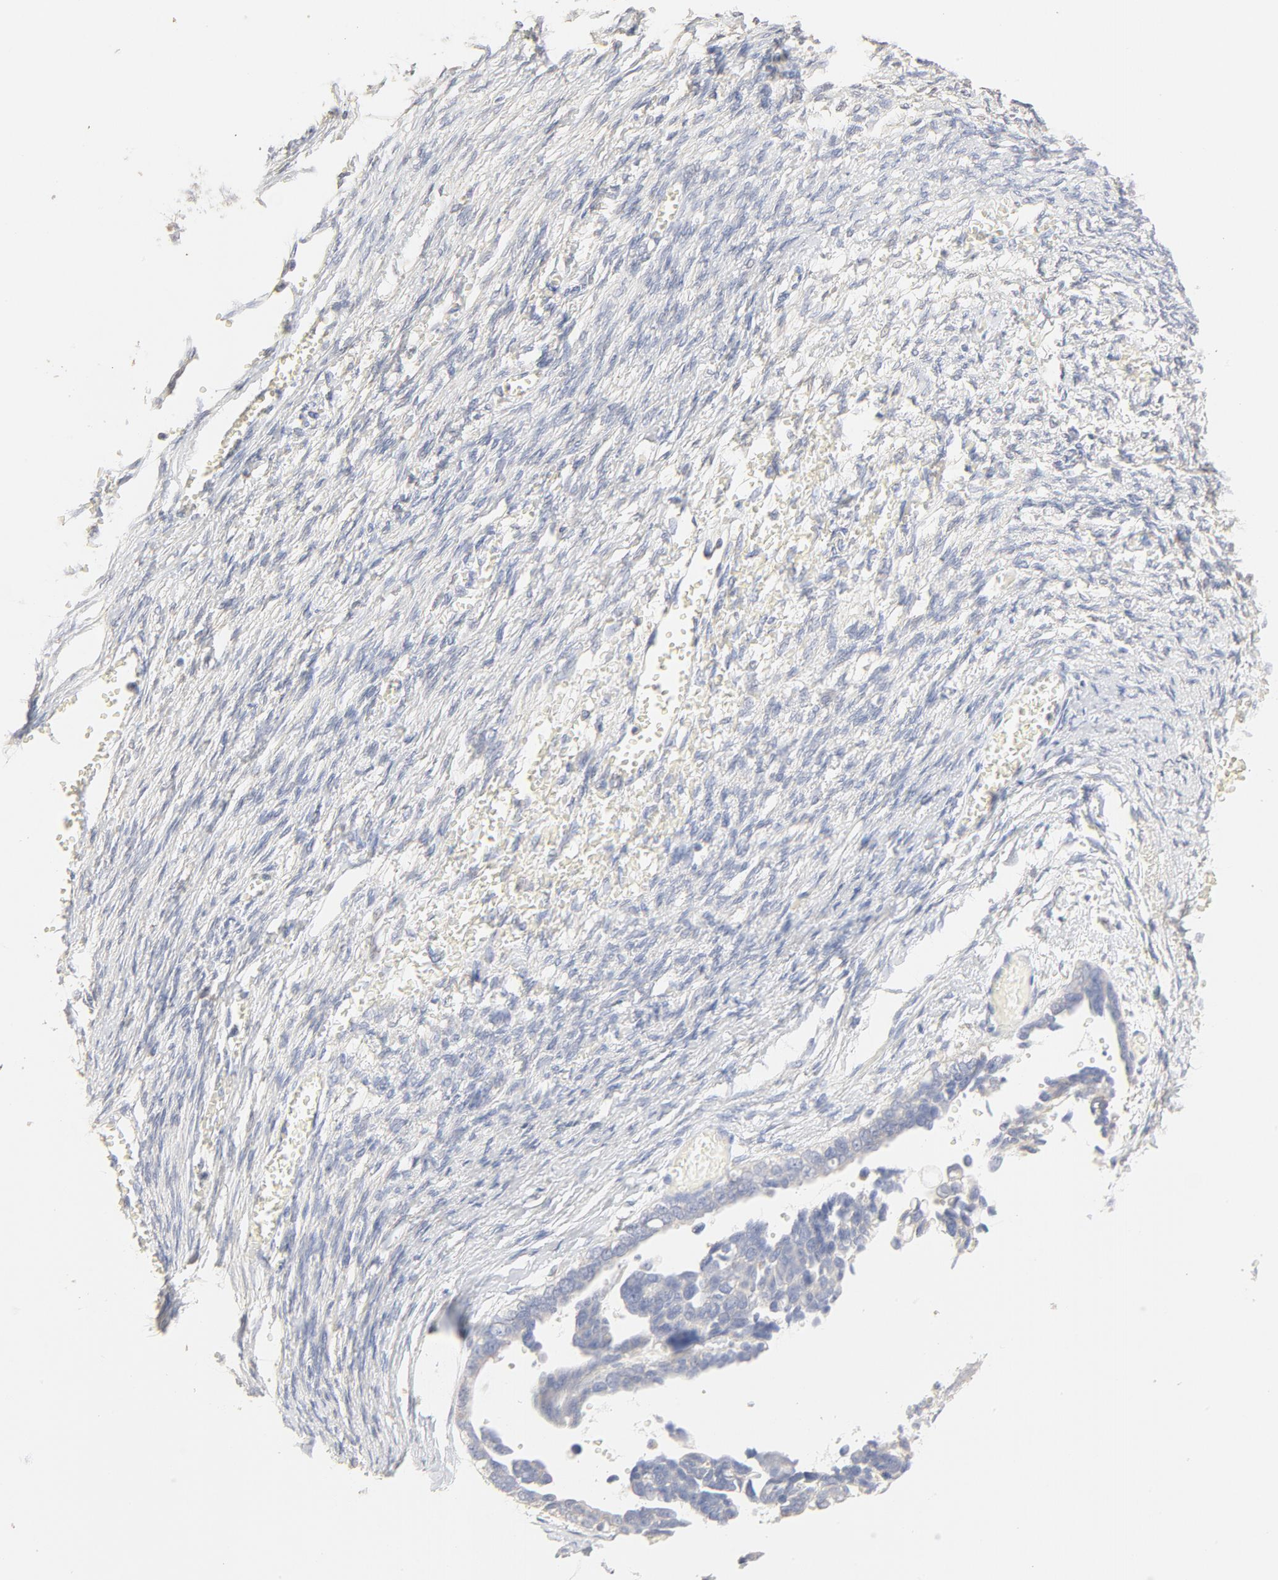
{"staining": {"intensity": "negative", "quantity": "none", "location": "none"}, "tissue": "ovarian cancer", "cell_type": "Tumor cells", "image_type": "cancer", "snomed": [{"axis": "morphology", "description": "Cystadenocarcinoma, serous, NOS"}, {"axis": "topography", "description": "Ovary"}], "caption": "Tumor cells are negative for brown protein staining in serous cystadenocarcinoma (ovarian).", "gene": "FCGBP", "patient": {"sex": "female", "age": 69}}